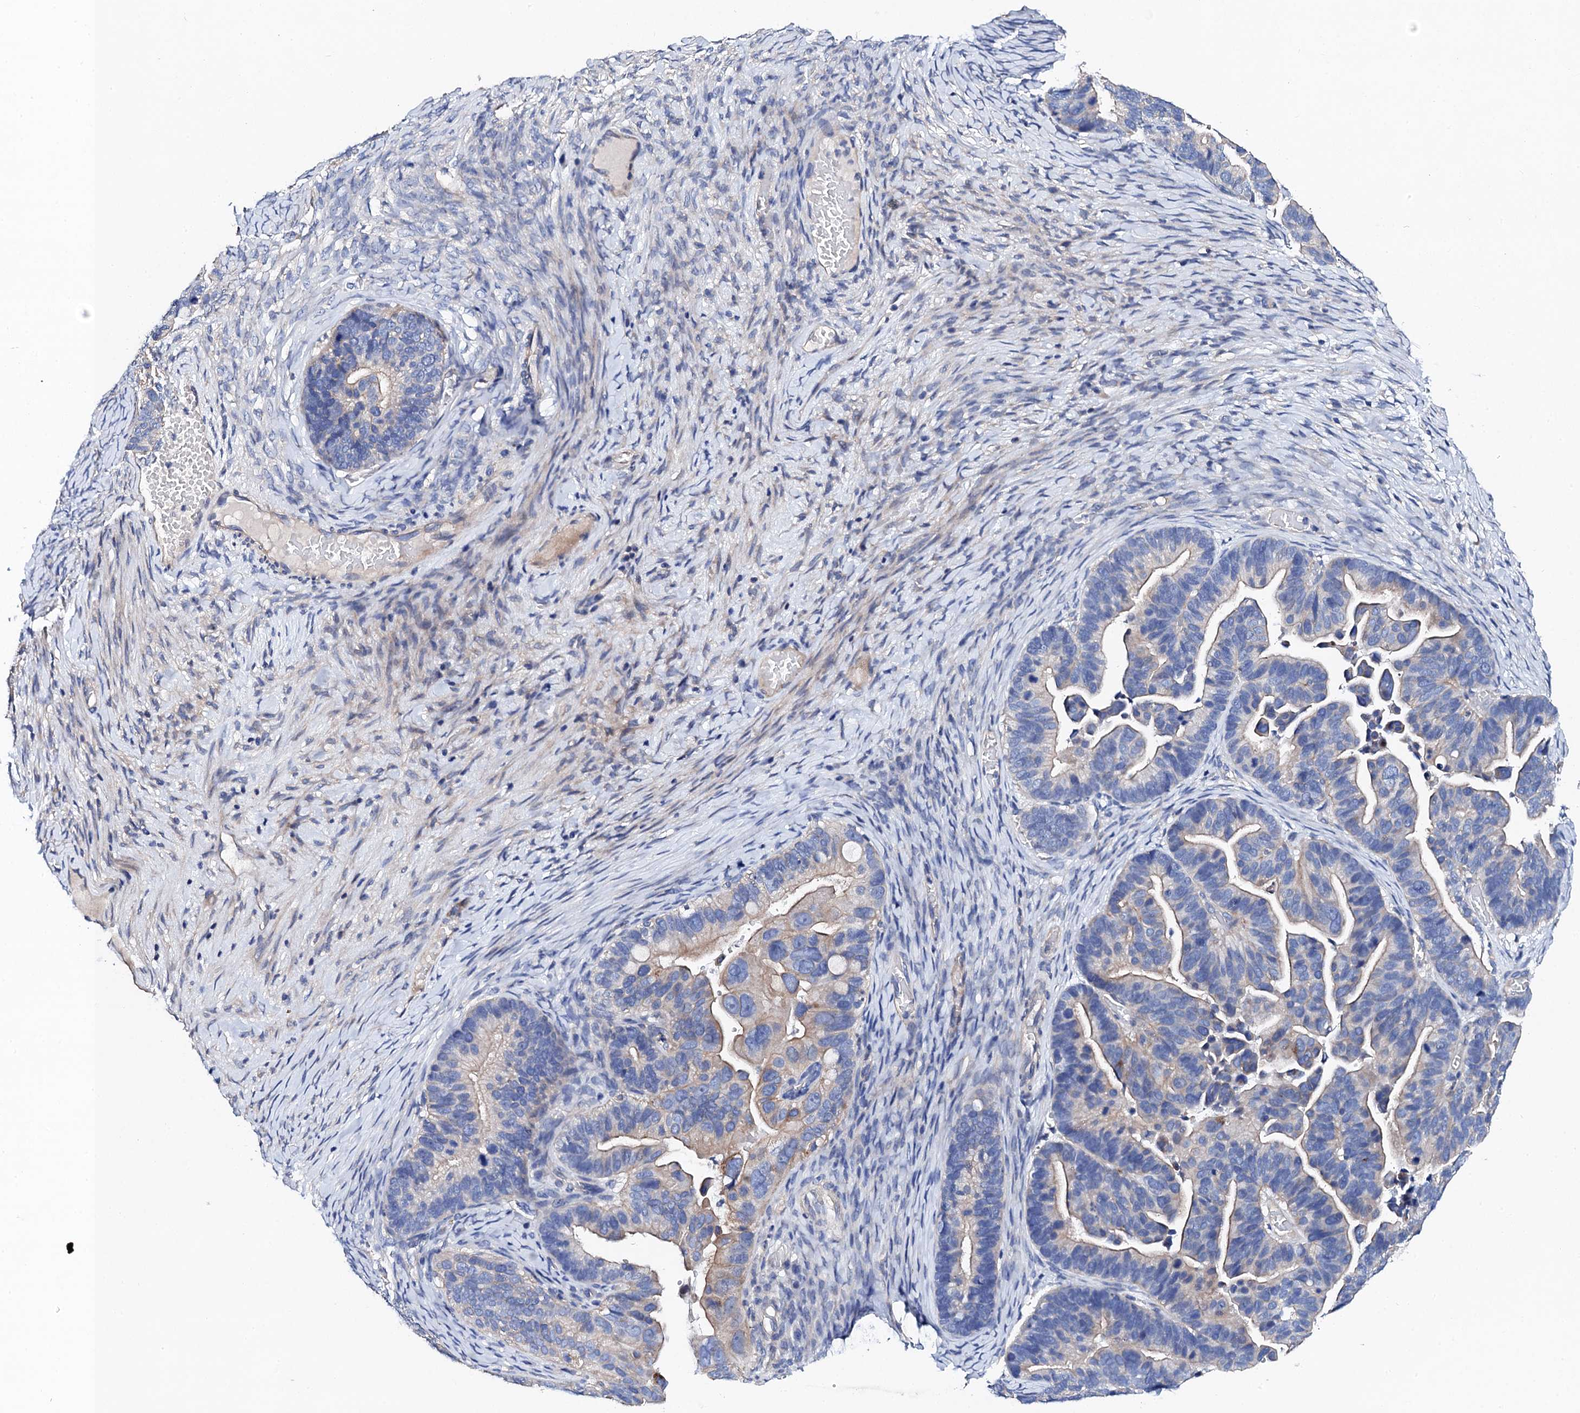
{"staining": {"intensity": "weak", "quantity": "<25%", "location": "cytoplasmic/membranous"}, "tissue": "ovarian cancer", "cell_type": "Tumor cells", "image_type": "cancer", "snomed": [{"axis": "morphology", "description": "Cystadenocarcinoma, serous, NOS"}, {"axis": "topography", "description": "Ovary"}], "caption": "Tumor cells are negative for protein expression in human ovarian cancer. Brightfield microscopy of IHC stained with DAB (3,3'-diaminobenzidine) (brown) and hematoxylin (blue), captured at high magnification.", "gene": "KLHL32", "patient": {"sex": "female", "age": 56}}